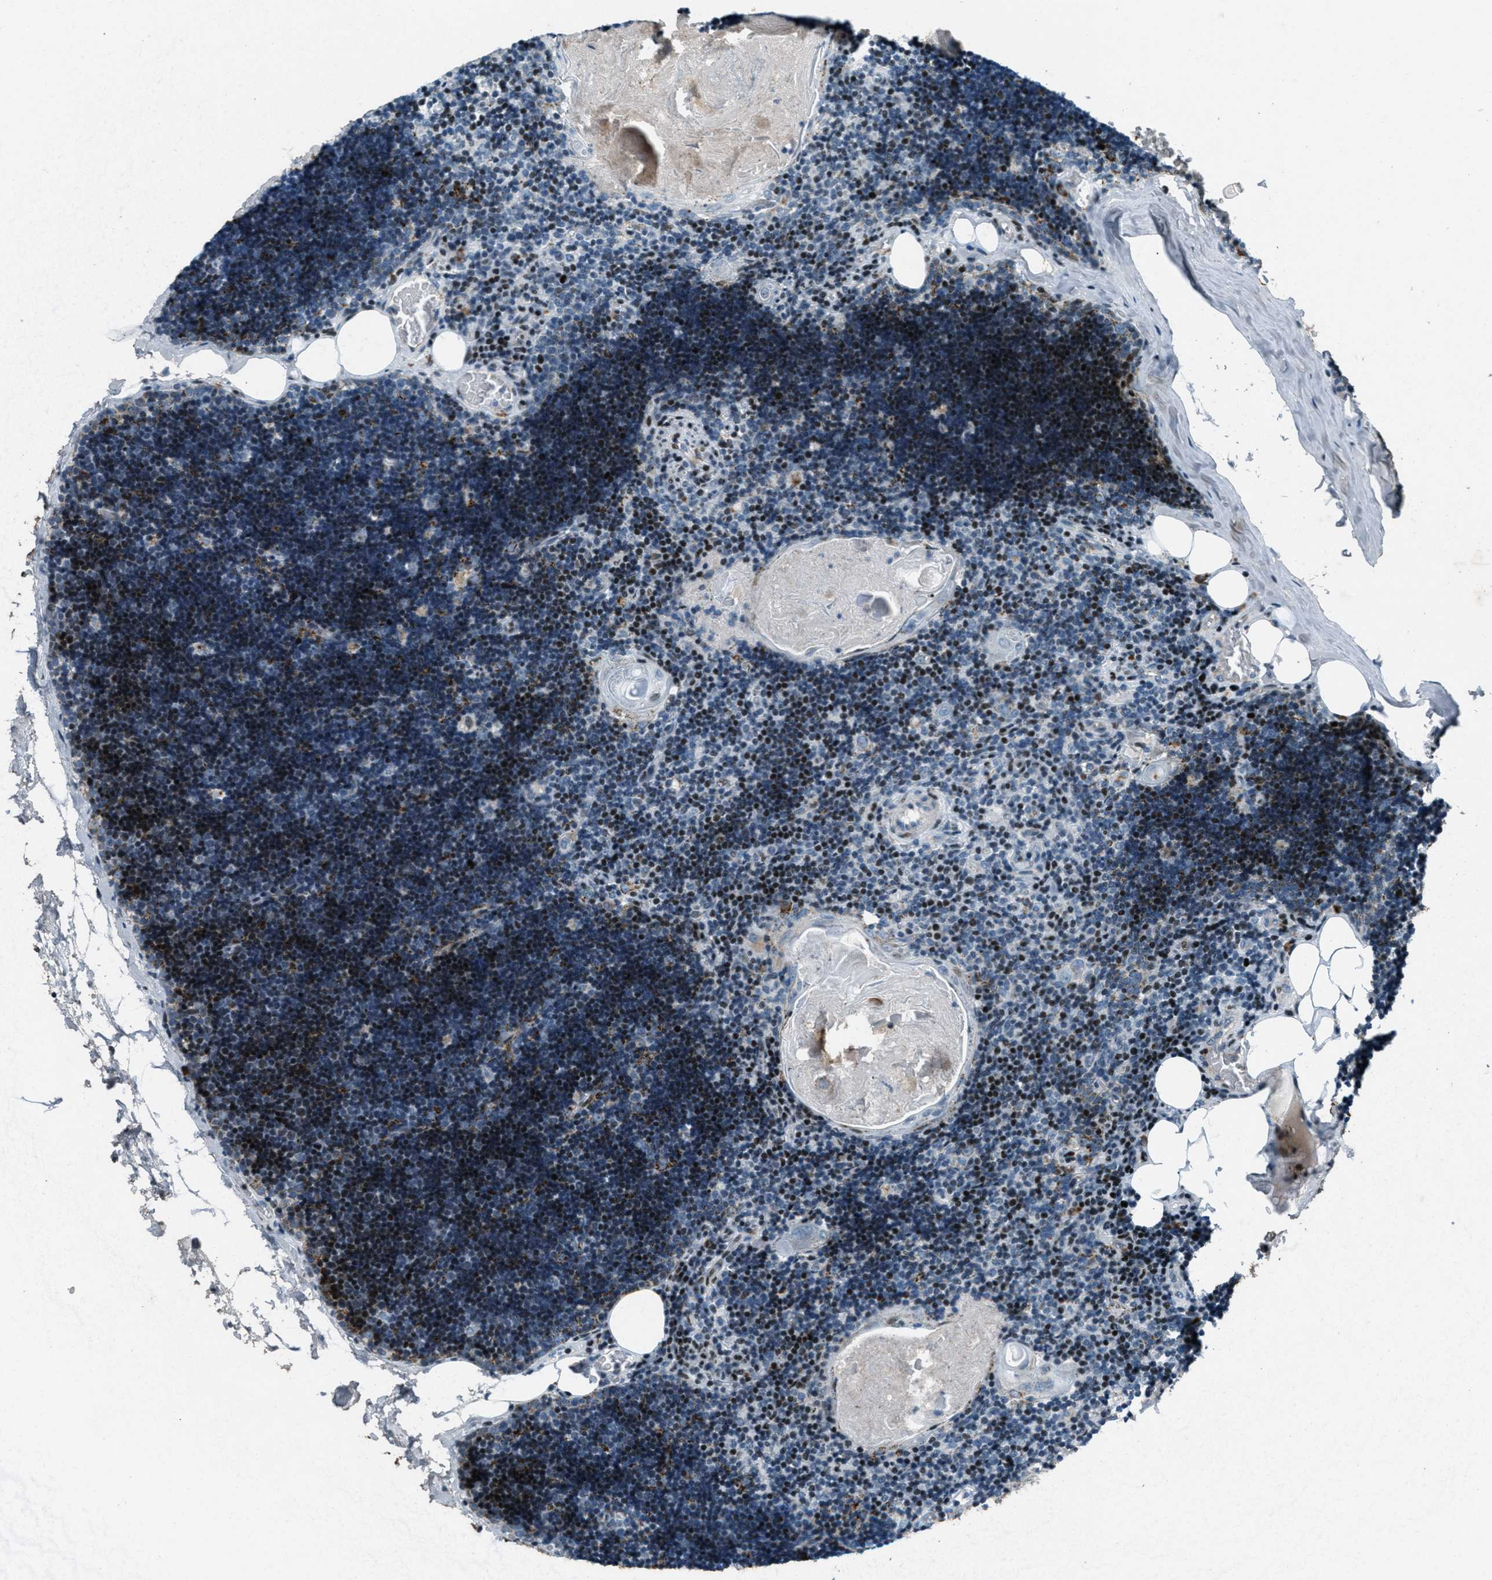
{"staining": {"intensity": "moderate", "quantity": "25%-75%", "location": "nuclear"}, "tissue": "lymph node", "cell_type": "Germinal center cells", "image_type": "normal", "snomed": [{"axis": "morphology", "description": "Normal tissue, NOS"}, {"axis": "topography", "description": "Lymph node"}], "caption": "Immunohistochemical staining of normal lymph node demonstrates medium levels of moderate nuclear positivity in about 25%-75% of germinal center cells. (DAB IHC, brown staining for protein, blue staining for nuclei).", "gene": "GPC6", "patient": {"sex": "male", "age": 33}}